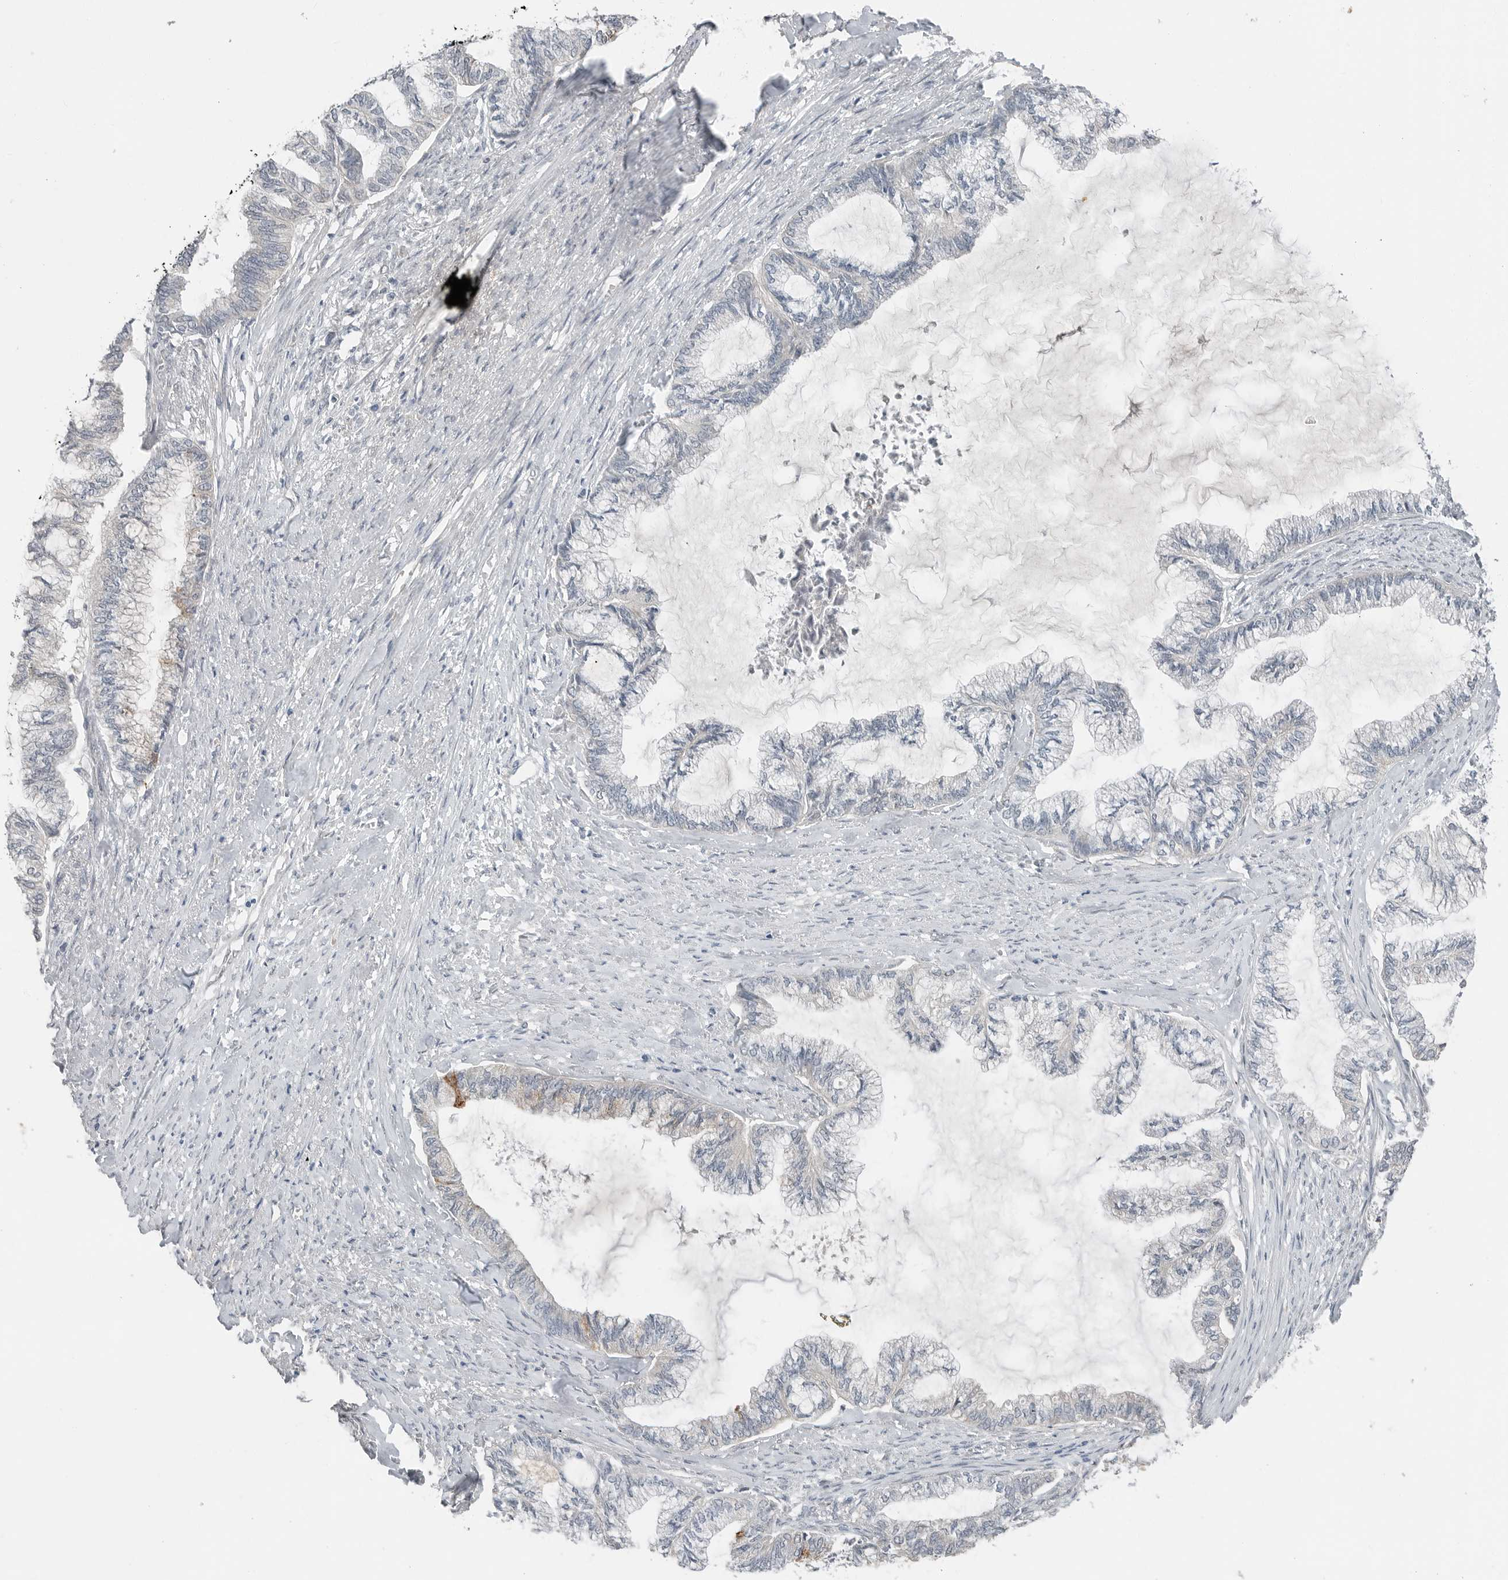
{"staining": {"intensity": "negative", "quantity": "none", "location": "none"}, "tissue": "endometrial cancer", "cell_type": "Tumor cells", "image_type": "cancer", "snomed": [{"axis": "morphology", "description": "Adenocarcinoma, NOS"}, {"axis": "topography", "description": "Endometrium"}], "caption": "Immunohistochemistry of endometrial cancer displays no staining in tumor cells. (Stains: DAB (3,3'-diaminobenzidine) immunohistochemistry with hematoxylin counter stain, Microscopy: brightfield microscopy at high magnification).", "gene": "FCRLB", "patient": {"sex": "female", "age": 86}}